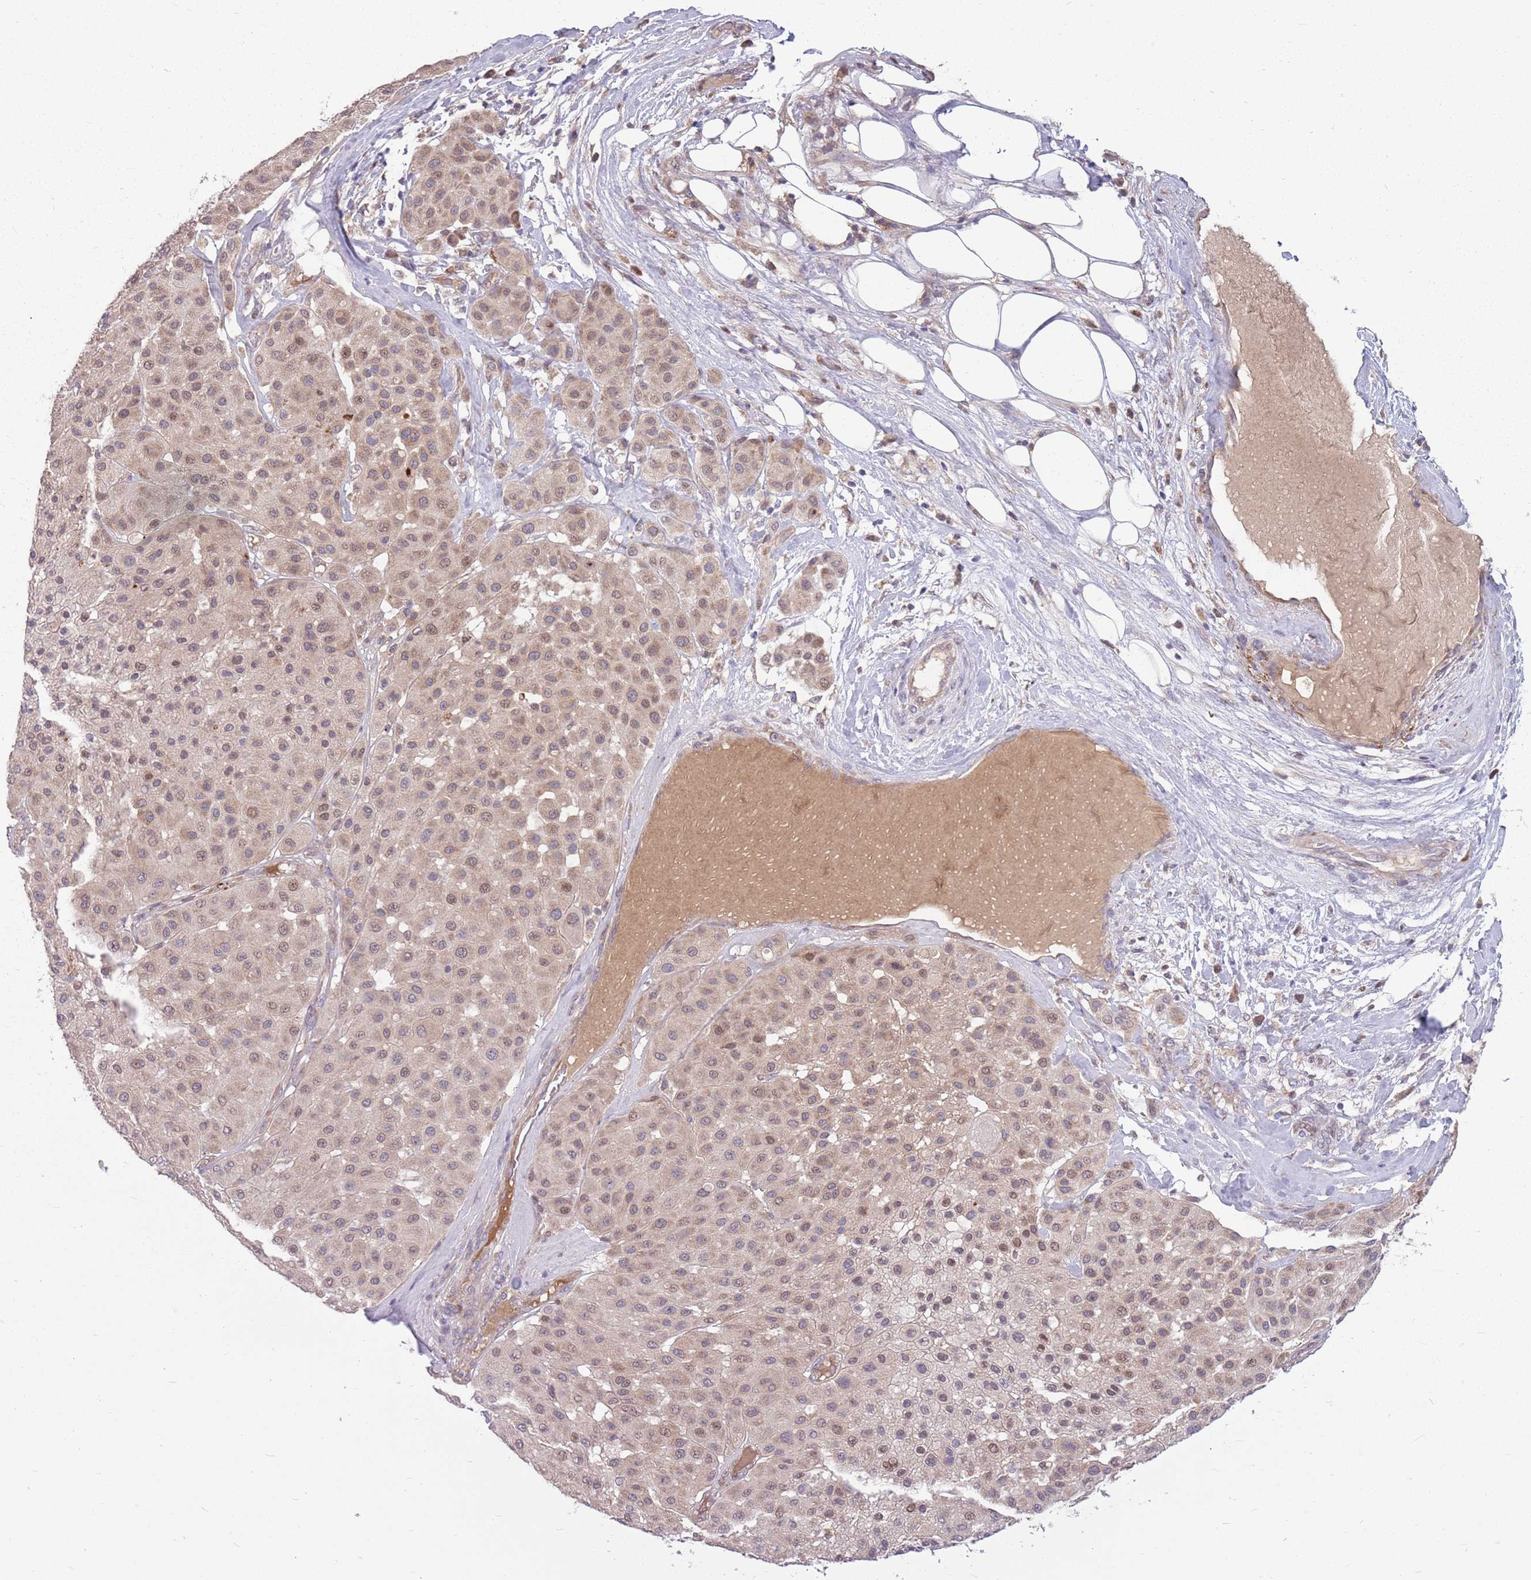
{"staining": {"intensity": "weak", "quantity": ">75%", "location": "cytoplasmic/membranous,nuclear"}, "tissue": "melanoma", "cell_type": "Tumor cells", "image_type": "cancer", "snomed": [{"axis": "morphology", "description": "Malignant melanoma, Metastatic site"}, {"axis": "topography", "description": "Smooth muscle"}], "caption": "The immunohistochemical stain highlights weak cytoplasmic/membranous and nuclear staining in tumor cells of melanoma tissue. (Stains: DAB (3,3'-diaminobenzidine) in brown, nuclei in blue, Microscopy: brightfield microscopy at high magnification).", "gene": "PPP1R27", "patient": {"sex": "male", "age": 41}}